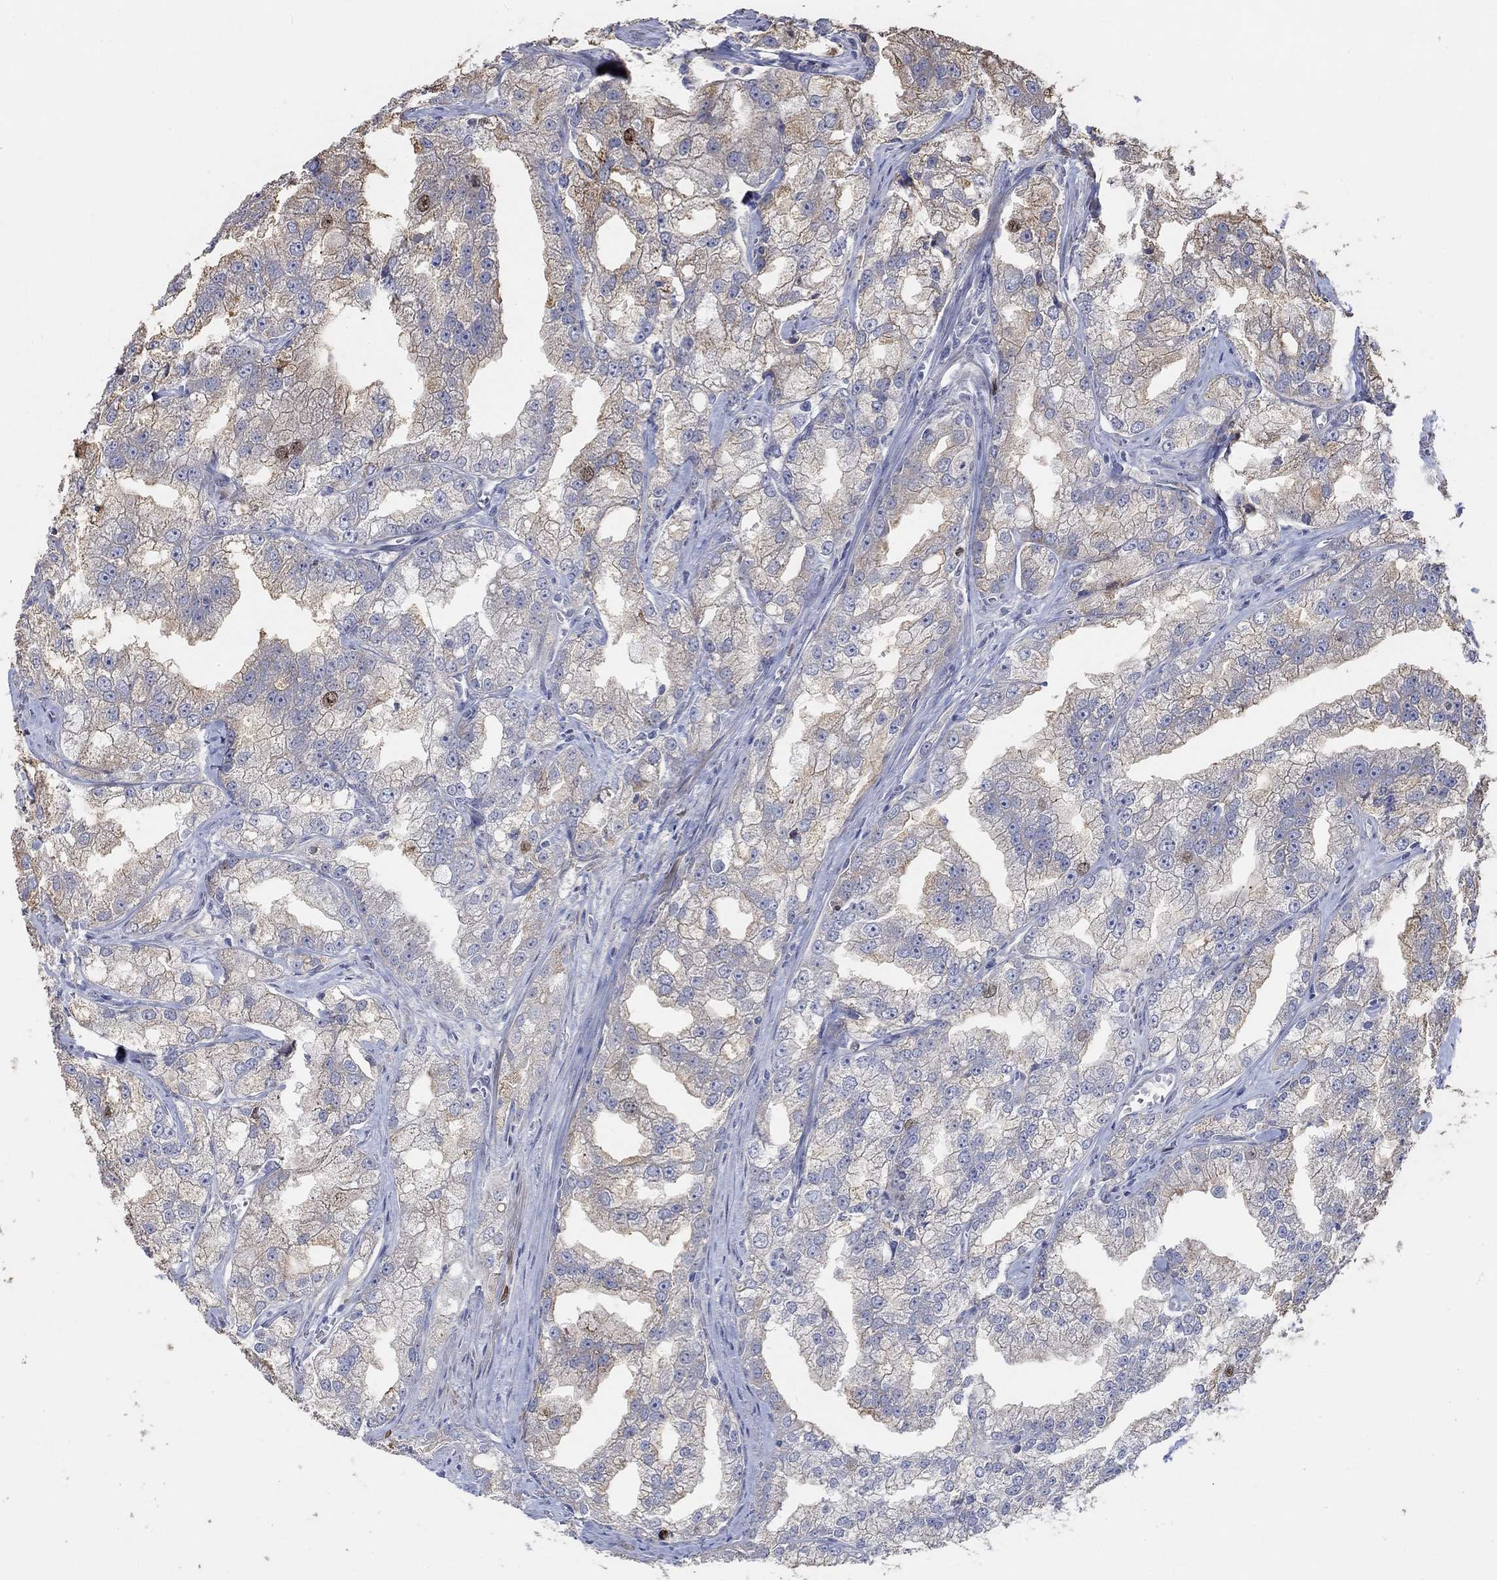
{"staining": {"intensity": "weak", "quantity": "<25%", "location": "nuclear"}, "tissue": "prostate cancer", "cell_type": "Tumor cells", "image_type": "cancer", "snomed": [{"axis": "morphology", "description": "Adenocarcinoma, NOS"}, {"axis": "topography", "description": "Prostate"}], "caption": "The histopathology image demonstrates no staining of tumor cells in prostate cancer.", "gene": "PRC1", "patient": {"sex": "male", "age": 70}}